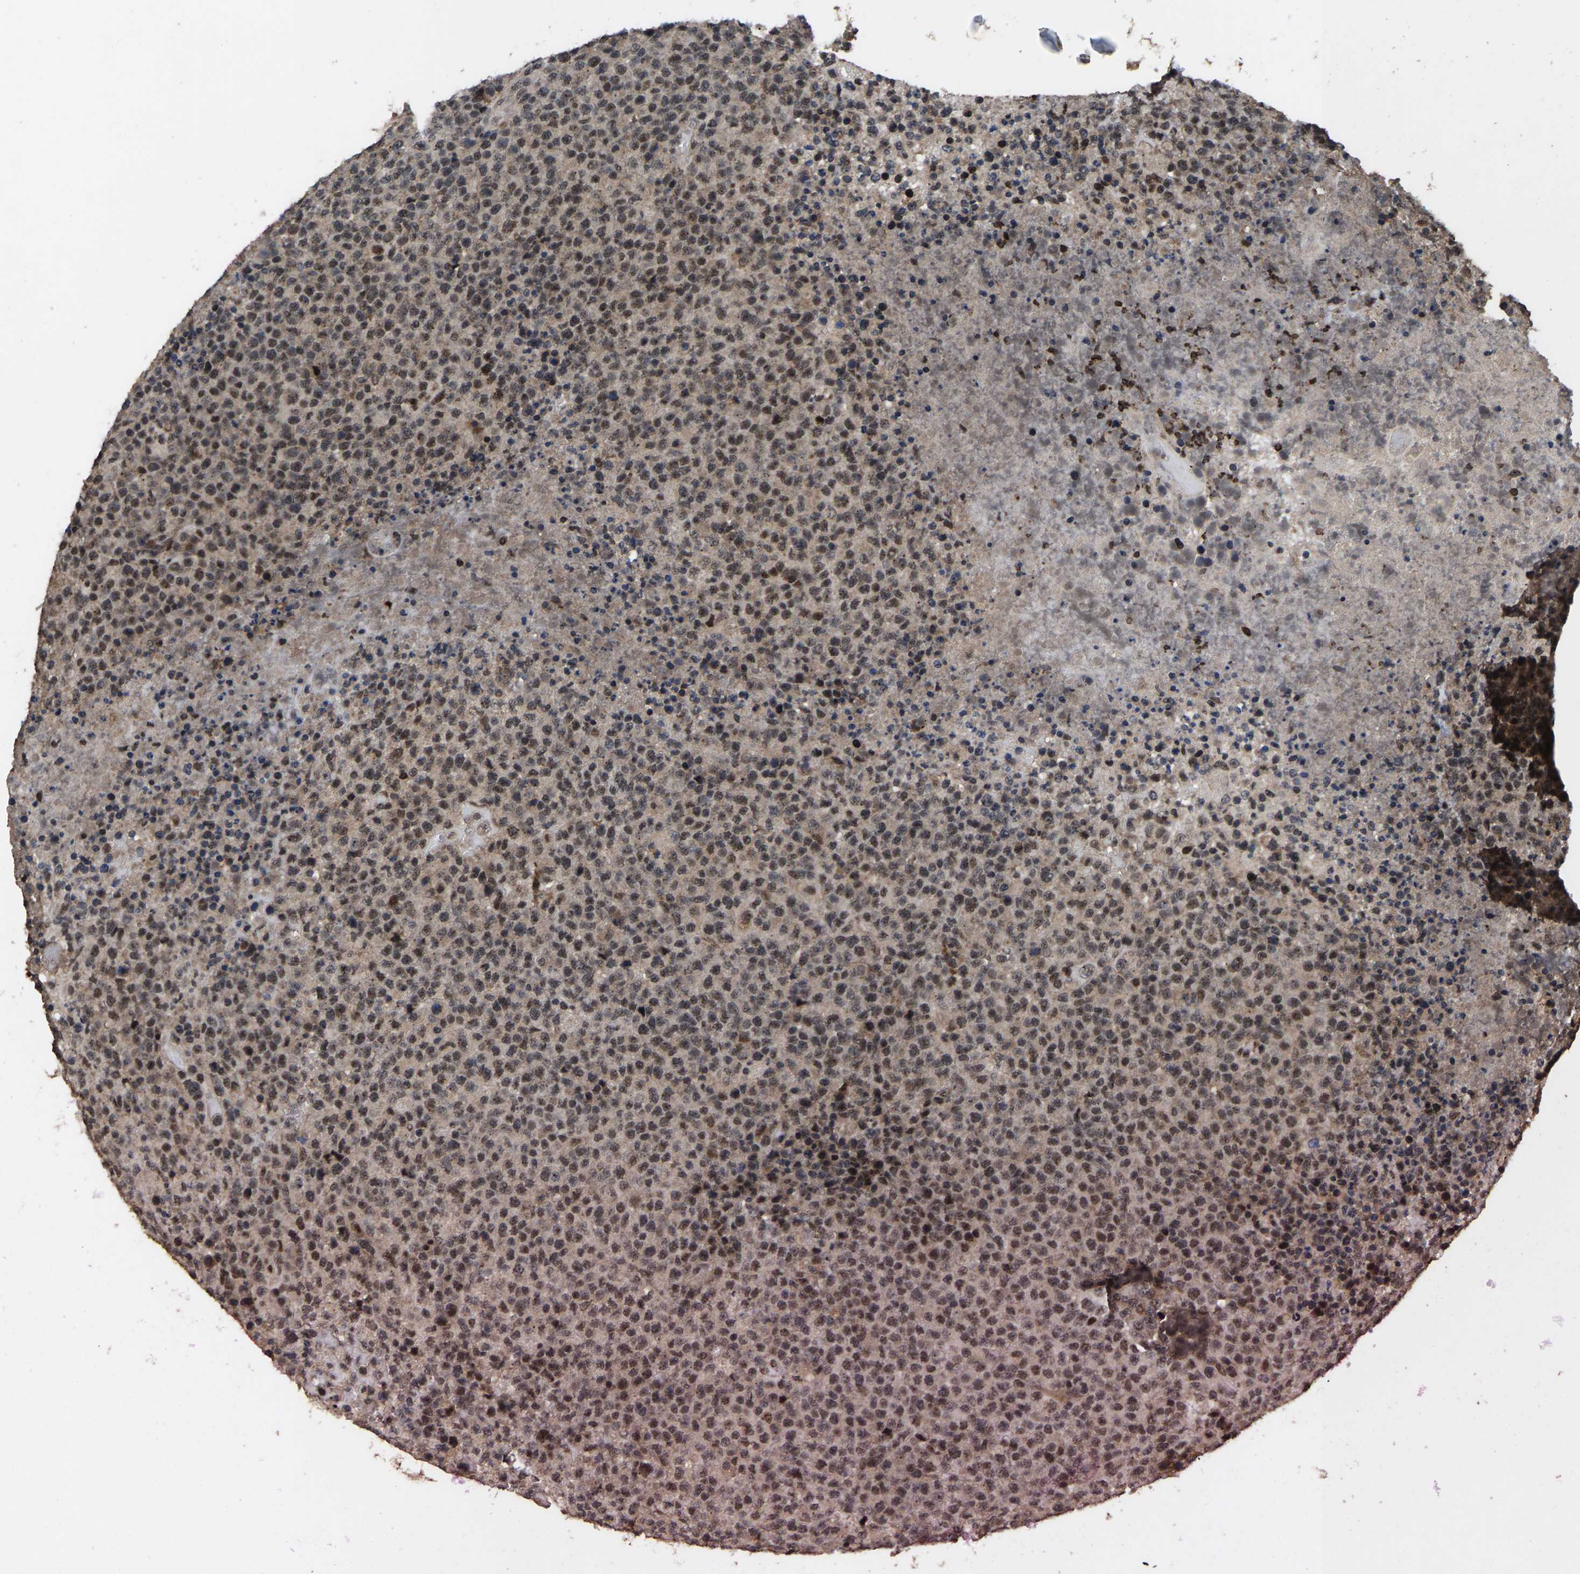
{"staining": {"intensity": "moderate", "quantity": "25%-75%", "location": "nuclear"}, "tissue": "lymphoma", "cell_type": "Tumor cells", "image_type": "cancer", "snomed": [{"axis": "morphology", "description": "Malignant lymphoma, non-Hodgkin's type, High grade"}, {"axis": "topography", "description": "Lymph node"}], "caption": "An immunohistochemistry image of tumor tissue is shown. Protein staining in brown shows moderate nuclear positivity in lymphoma within tumor cells. (Stains: DAB in brown, nuclei in blue, Microscopy: brightfield microscopy at high magnification).", "gene": "HAUS6", "patient": {"sex": "male", "age": 13}}